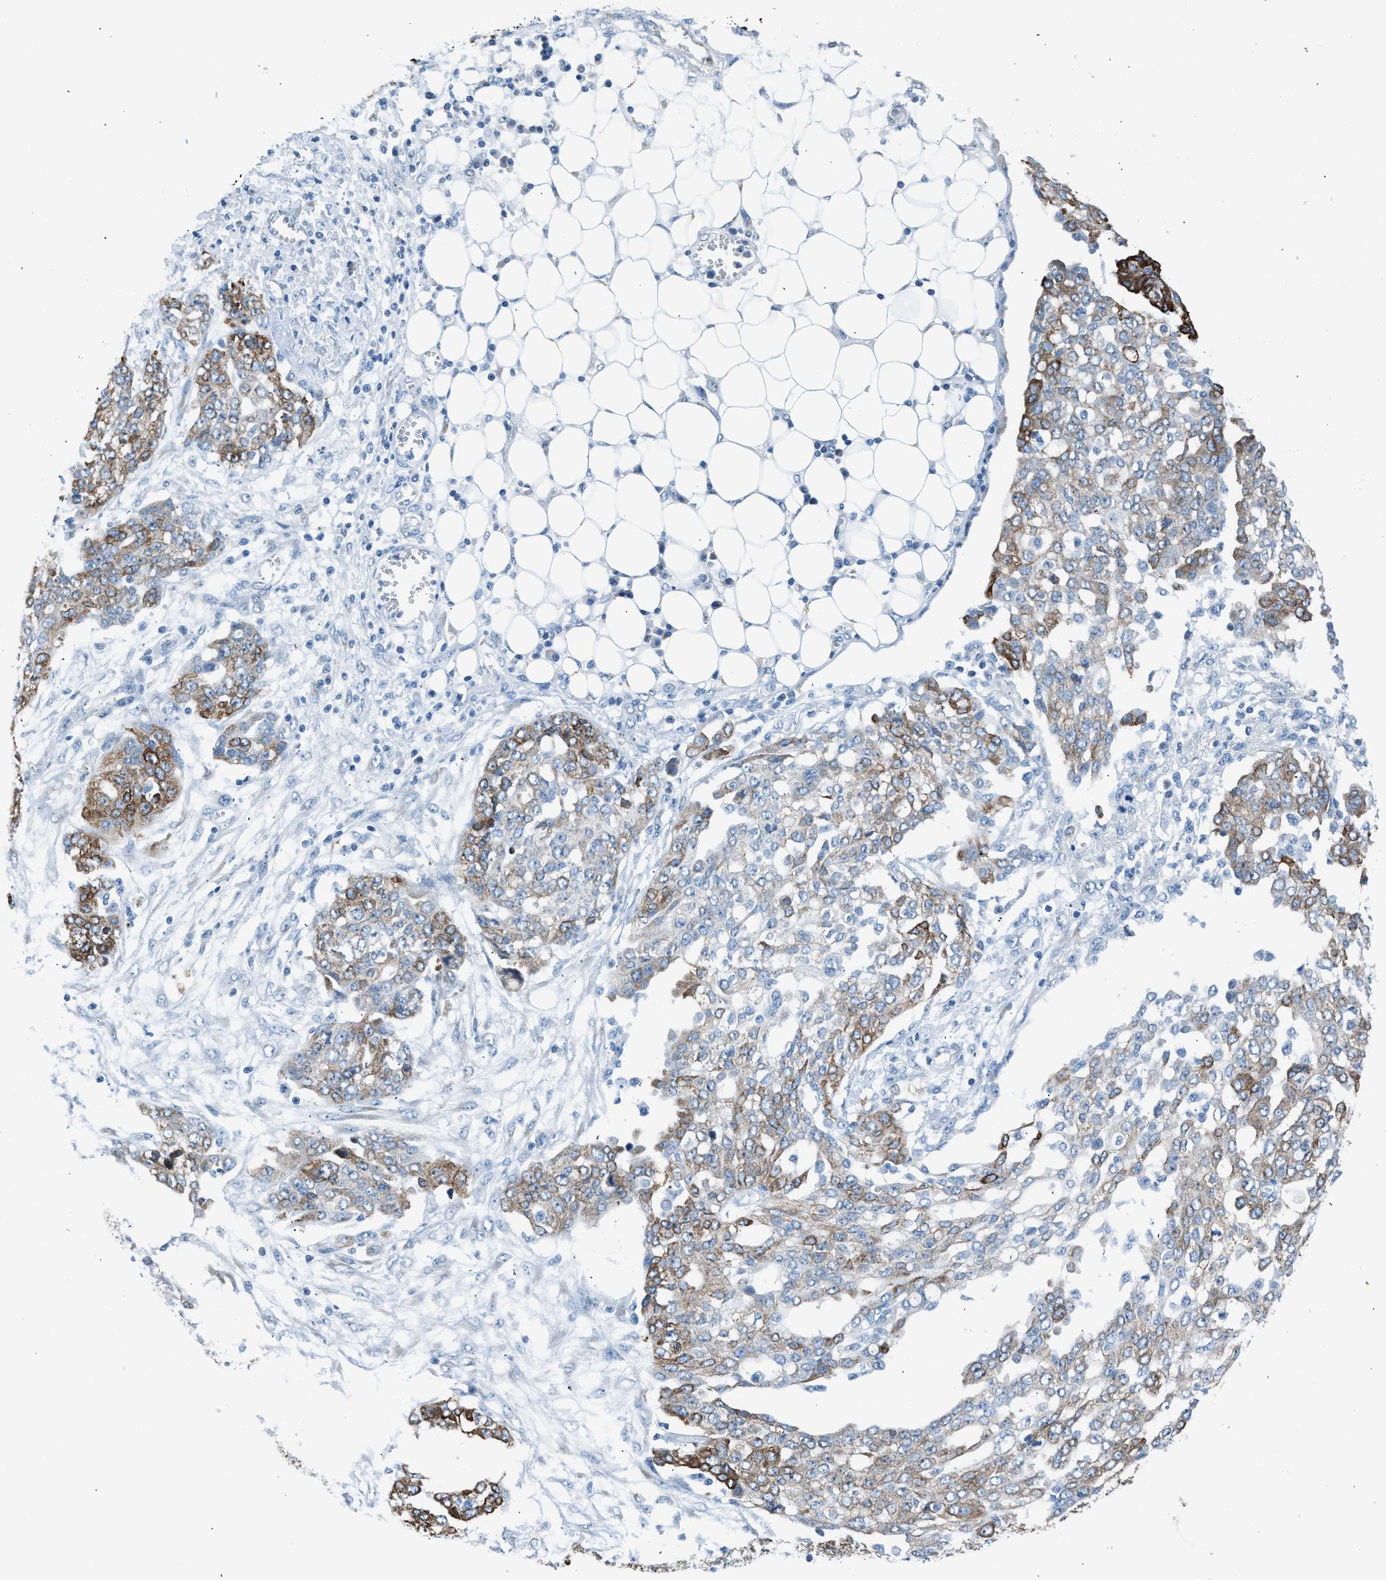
{"staining": {"intensity": "moderate", "quantity": "25%-75%", "location": "cytoplasmic/membranous"}, "tissue": "ovarian cancer", "cell_type": "Tumor cells", "image_type": "cancer", "snomed": [{"axis": "morphology", "description": "Cystadenocarcinoma, serous, NOS"}, {"axis": "topography", "description": "Soft tissue"}, {"axis": "topography", "description": "Ovary"}], "caption": "Immunohistochemistry of human ovarian cancer shows medium levels of moderate cytoplasmic/membranous positivity in approximately 25%-75% of tumor cells.", "gene": "RNF41", "patient": {"sex": "female", "age": 57}}